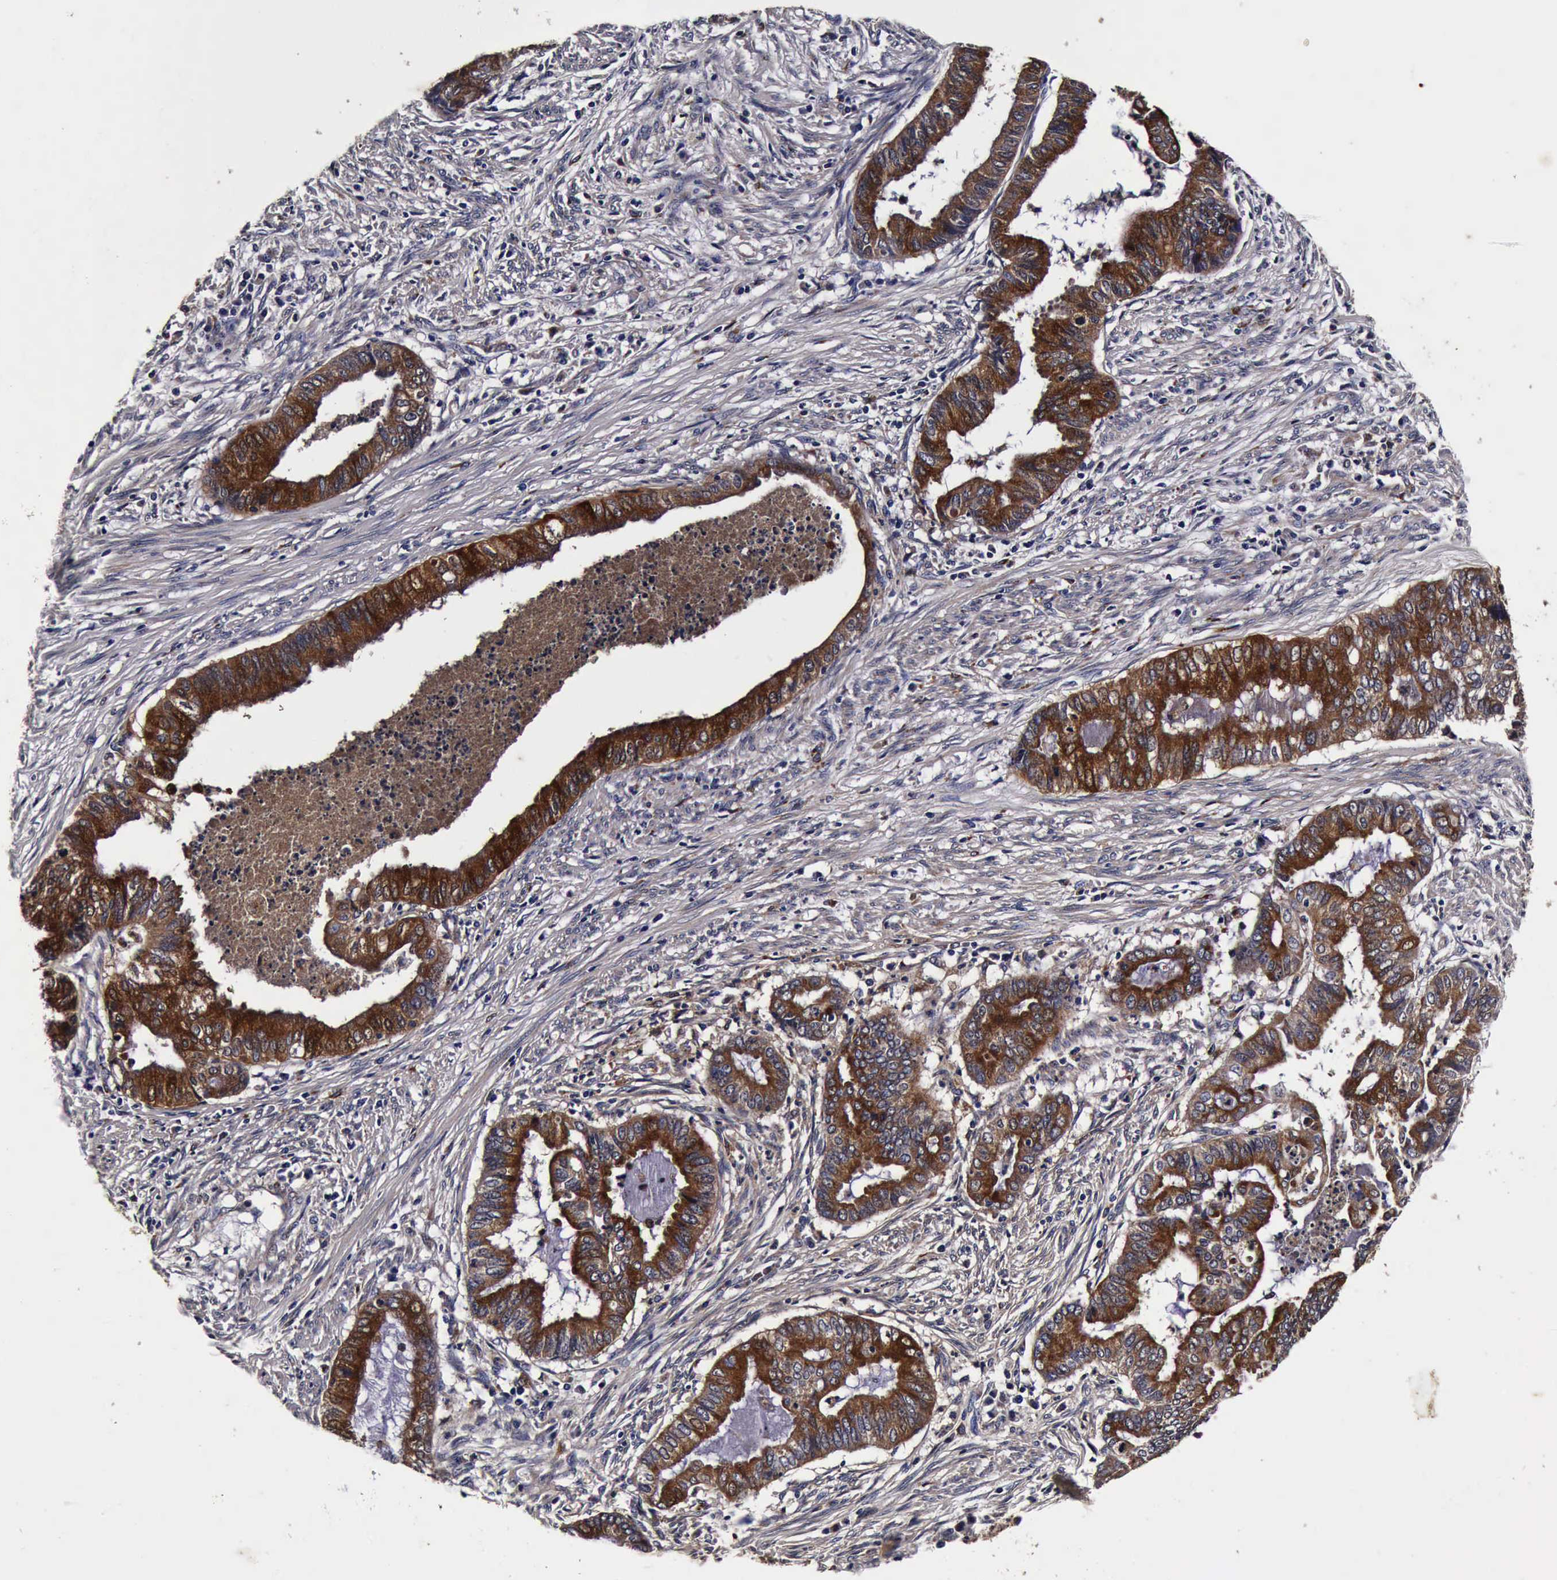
{"staining": {"intensity": "strong", "quantity": ">75%", "location": "cytoplasmic/membranous"}, "tissue": "endometrial cancer", "cell_type": "Tumor cells", "image_type": "cancer", "snomed": [{"axis": "morphology", "description": "Necrosis, NOS"}, {"axis": "morphology", "description": "Adenocarcinoma, NOS"}, {"axis": "topography", "description": "Endometrium"}], "caption": "Immunohistochemistry (DAB) staining of endometrial cancer (adenocarcinoma) reveals strong cytoplasmic/membranous protein positivity in about >75% of tumor cells.", "gene": "CST3", "patient": {"sex": "female", "age": 79}}